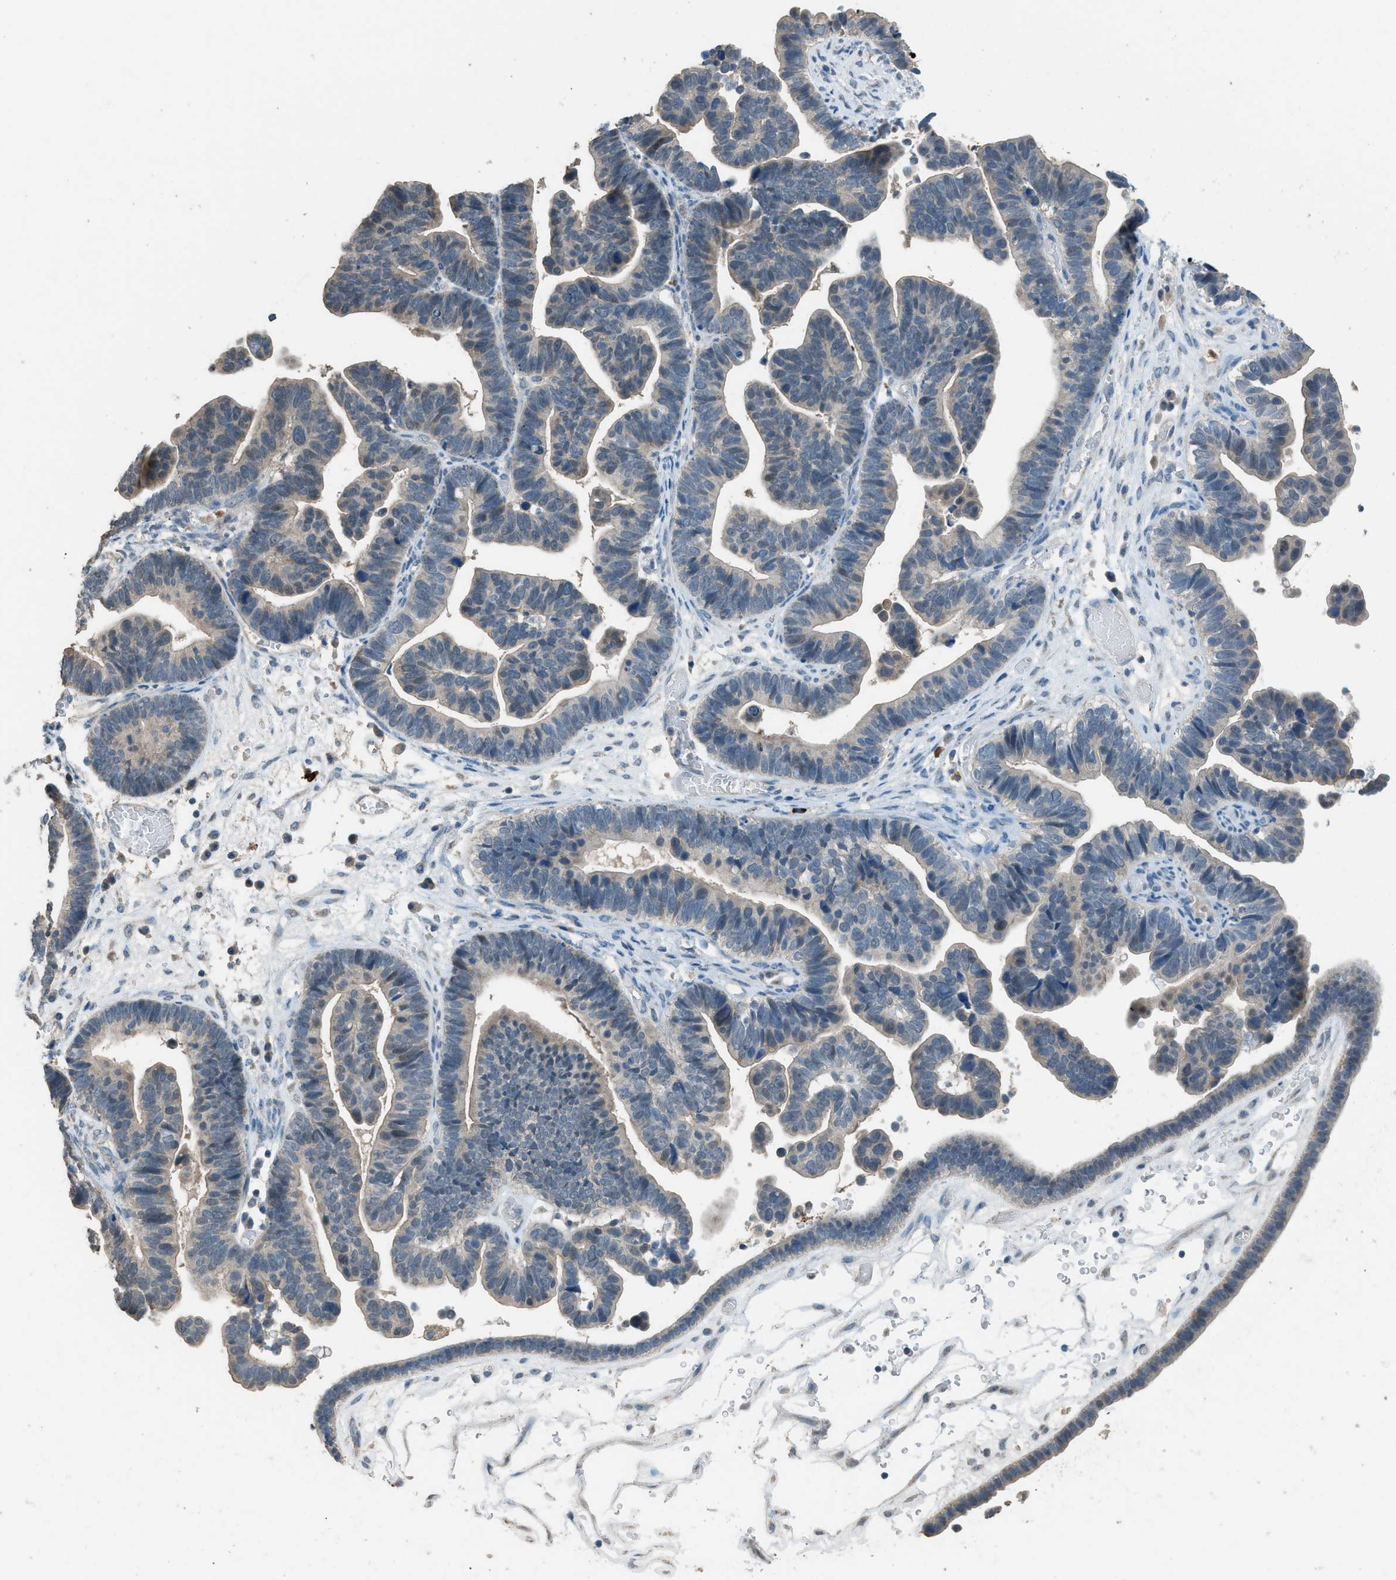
{"staining": {"intensity": "weak", "quantity": "<25%", "location": "cytoplasmic/membranous,nuclear"}, "tissue": "ovarian cancer", "cell_type": "Tumor cells", "image_type": "cancer", "snomed": [{"axis": "morphology", "description": "Cystadenocarcinoma, serous, NOS"}, {"axis": "topography", "description": "Ovary"}], "caption": "High power microscopy micrograph of an immunohistochemistry photomicrograph of ovarian serous cystadenocarcinoma, revealing no significant staining in tumor cells.", "gene": "TIMD4", "patient": {"sex": "female", "age": 56}}